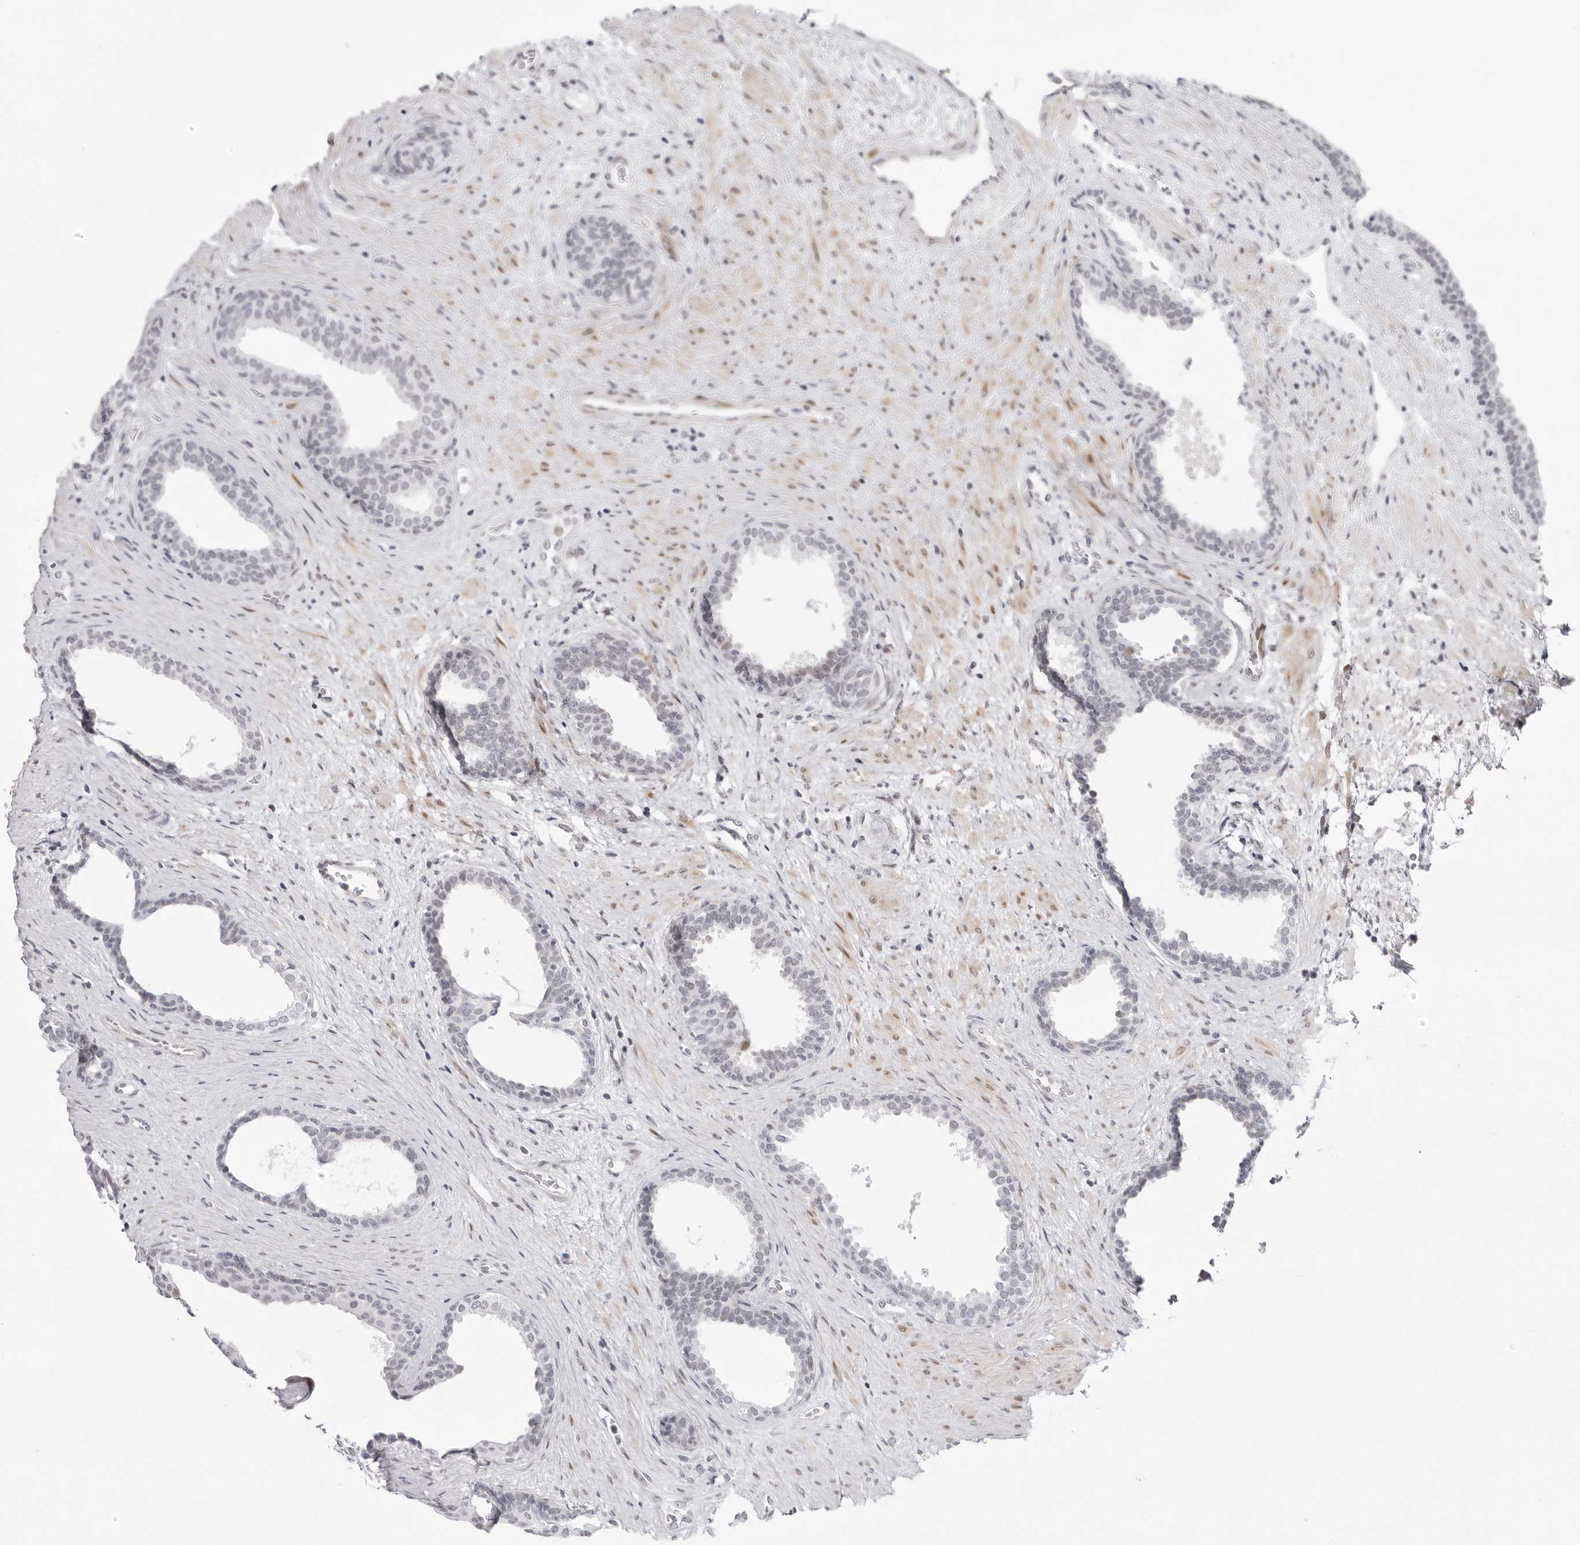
{"staining": {"intensity": "weak", "quantity": "<25%", "location": "nuclear"}, "tissue": "prostate", "cell_type": "Glandular cells", "image_type": "normal", "snomed": [{"axis": "morphology", "description": "Normal tissue, NOS"}, {"axis": "topography", "description": "Prostate"}], "caption": "A high-resolution image shows IHC staining of unremarkable prostate, which demonstrates no significant expression in glandular cells.", "gene": "NTPCR", "patient": {"sex": "male", "age": 76}}